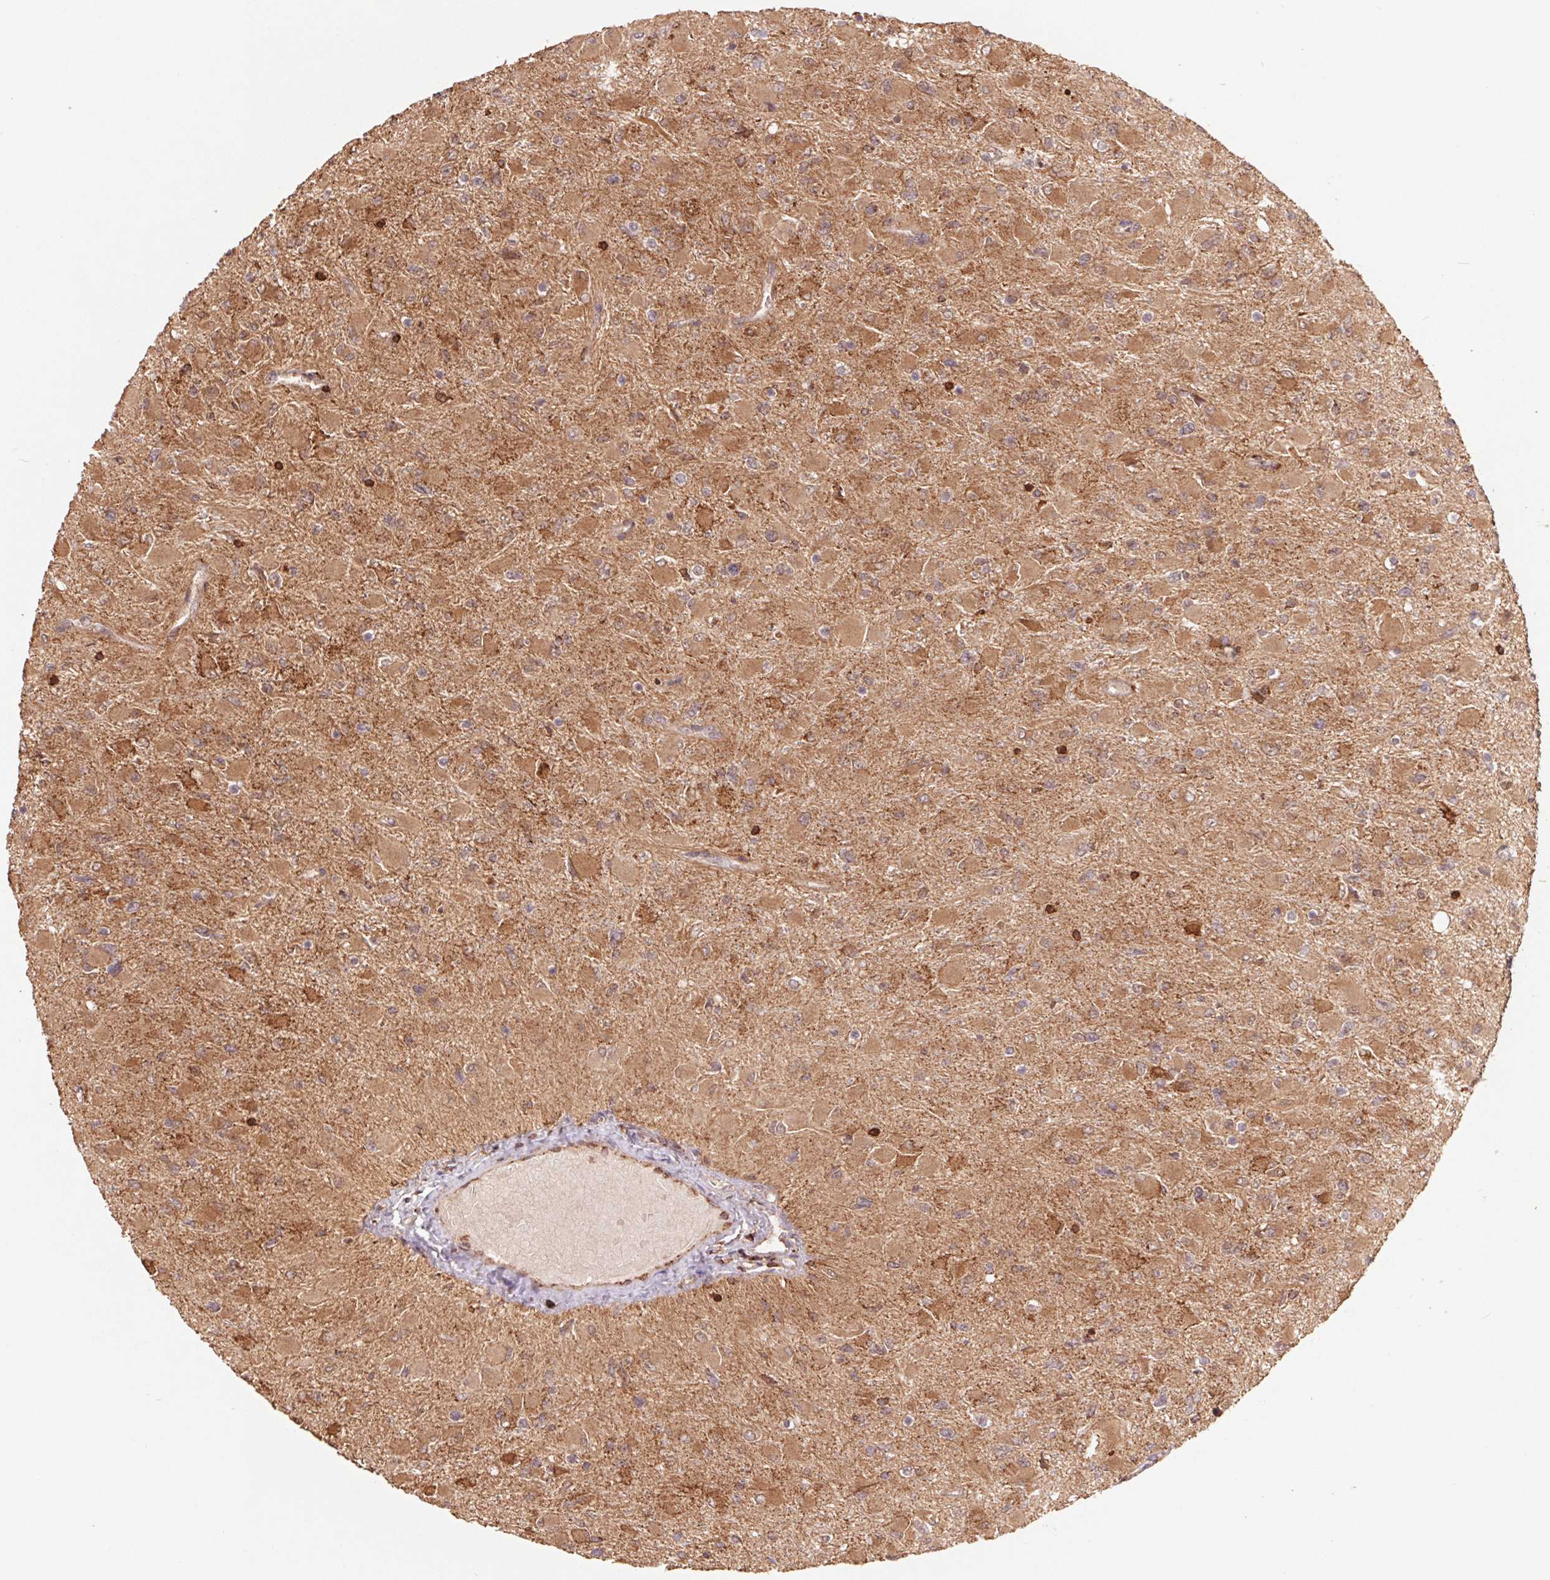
{"staining": {"intensity": "moderate", "quantity": ">75%", "location": "cytoplasmic/membranous"}, "tissue": "glioma", "cell_type": "Tumor cells", "image_type": "cancer", "snomed": [{"axis": "morphology", "description": "Glioma, malignant, High grade"}, {"axis": "topography", "description": "Cerebral cortex"}], "caption": "Moderate cytoplasmic/membranous protein staining is identified in about >75% of tumor cells in malignant high-grade glioma. (IHC, brightfield microscopy, high magnification).", "gene": "URM1", "patient": {"sex": "female", "age": 36}}